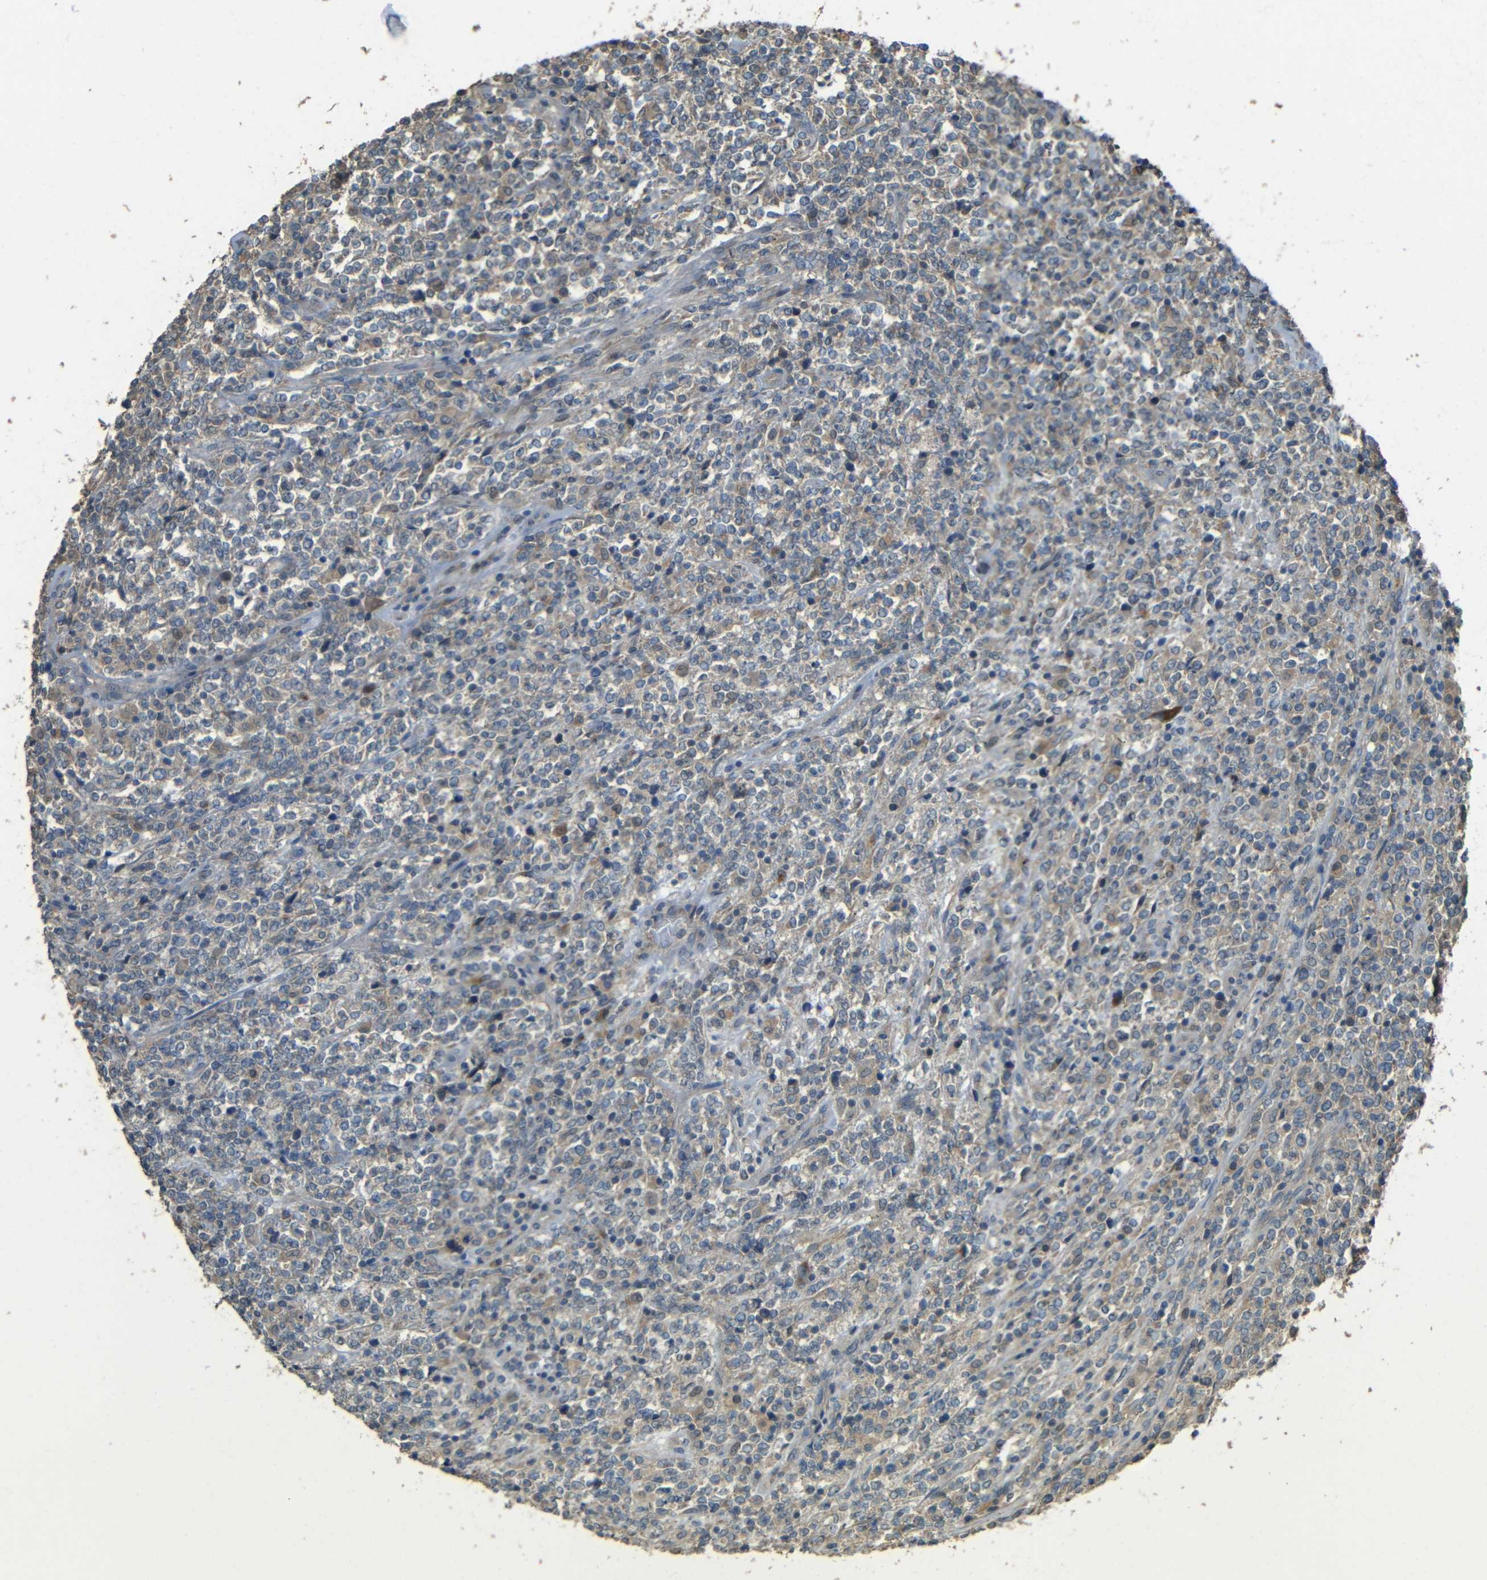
{"staining": {"intensity": "weak", "quantity": "<25%", "location": "cytoplasmic/membranous"}, "tissue": "lymphoma", "cell_type": "Tumor cells", "image_type": "cancer", "snomed": [{"axis": "morphology", "description": "Malignant lymphoma, non-Hodgkin's type, High grade"}, {"axis": "topography", "description": "Soft tissue"}], "caption": "DAB (3,3'-diaminobenzidine) immunohistochemical staining of malignant lymphoma, non-Hodgkin's type (high-grade) shows no significant expression in tumor cells.", "gene": "ACACA", "patient": {"sex": "male", "age": 18}}